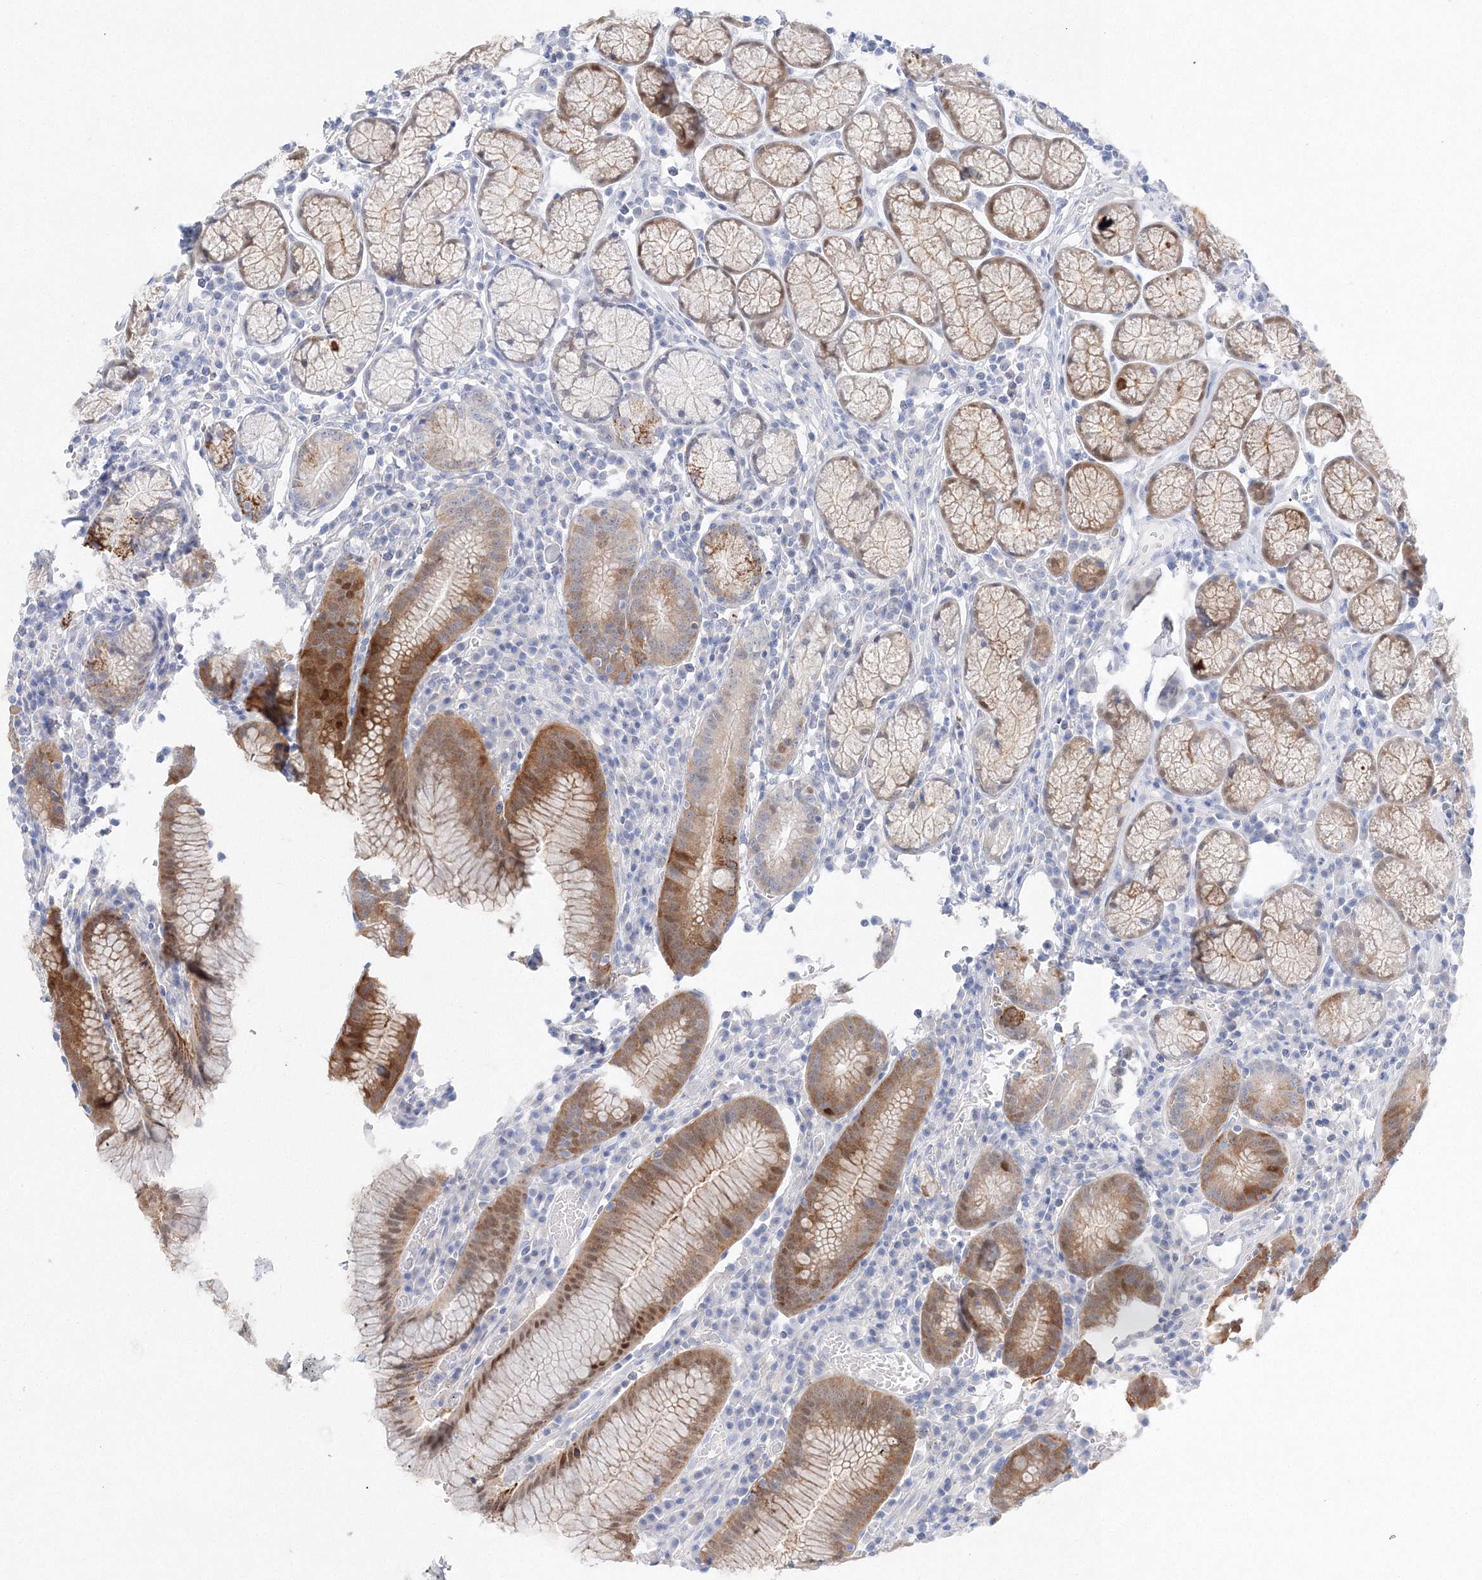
{"staining": {"intensity": "moderate", "quantity": ">75%", "location": "cytoplasmic/membranous,nuclear"}, "tissue": "stomach", "cell_type": "Glandular cells", "image_type": "normal", "snomed": [{"axis": "morphology", "description": "Normal tissue, NOS"}, {"axis": "topography", "description": "Stomach"}], "caption": "A photomicrograph of stomach stained for a protein reveals moderate cytoplasmic/membranous,nuclear brown staining in glandular cells.", "gene": "HMGCS1", "patient": {"sex": "male", "age": 55}}